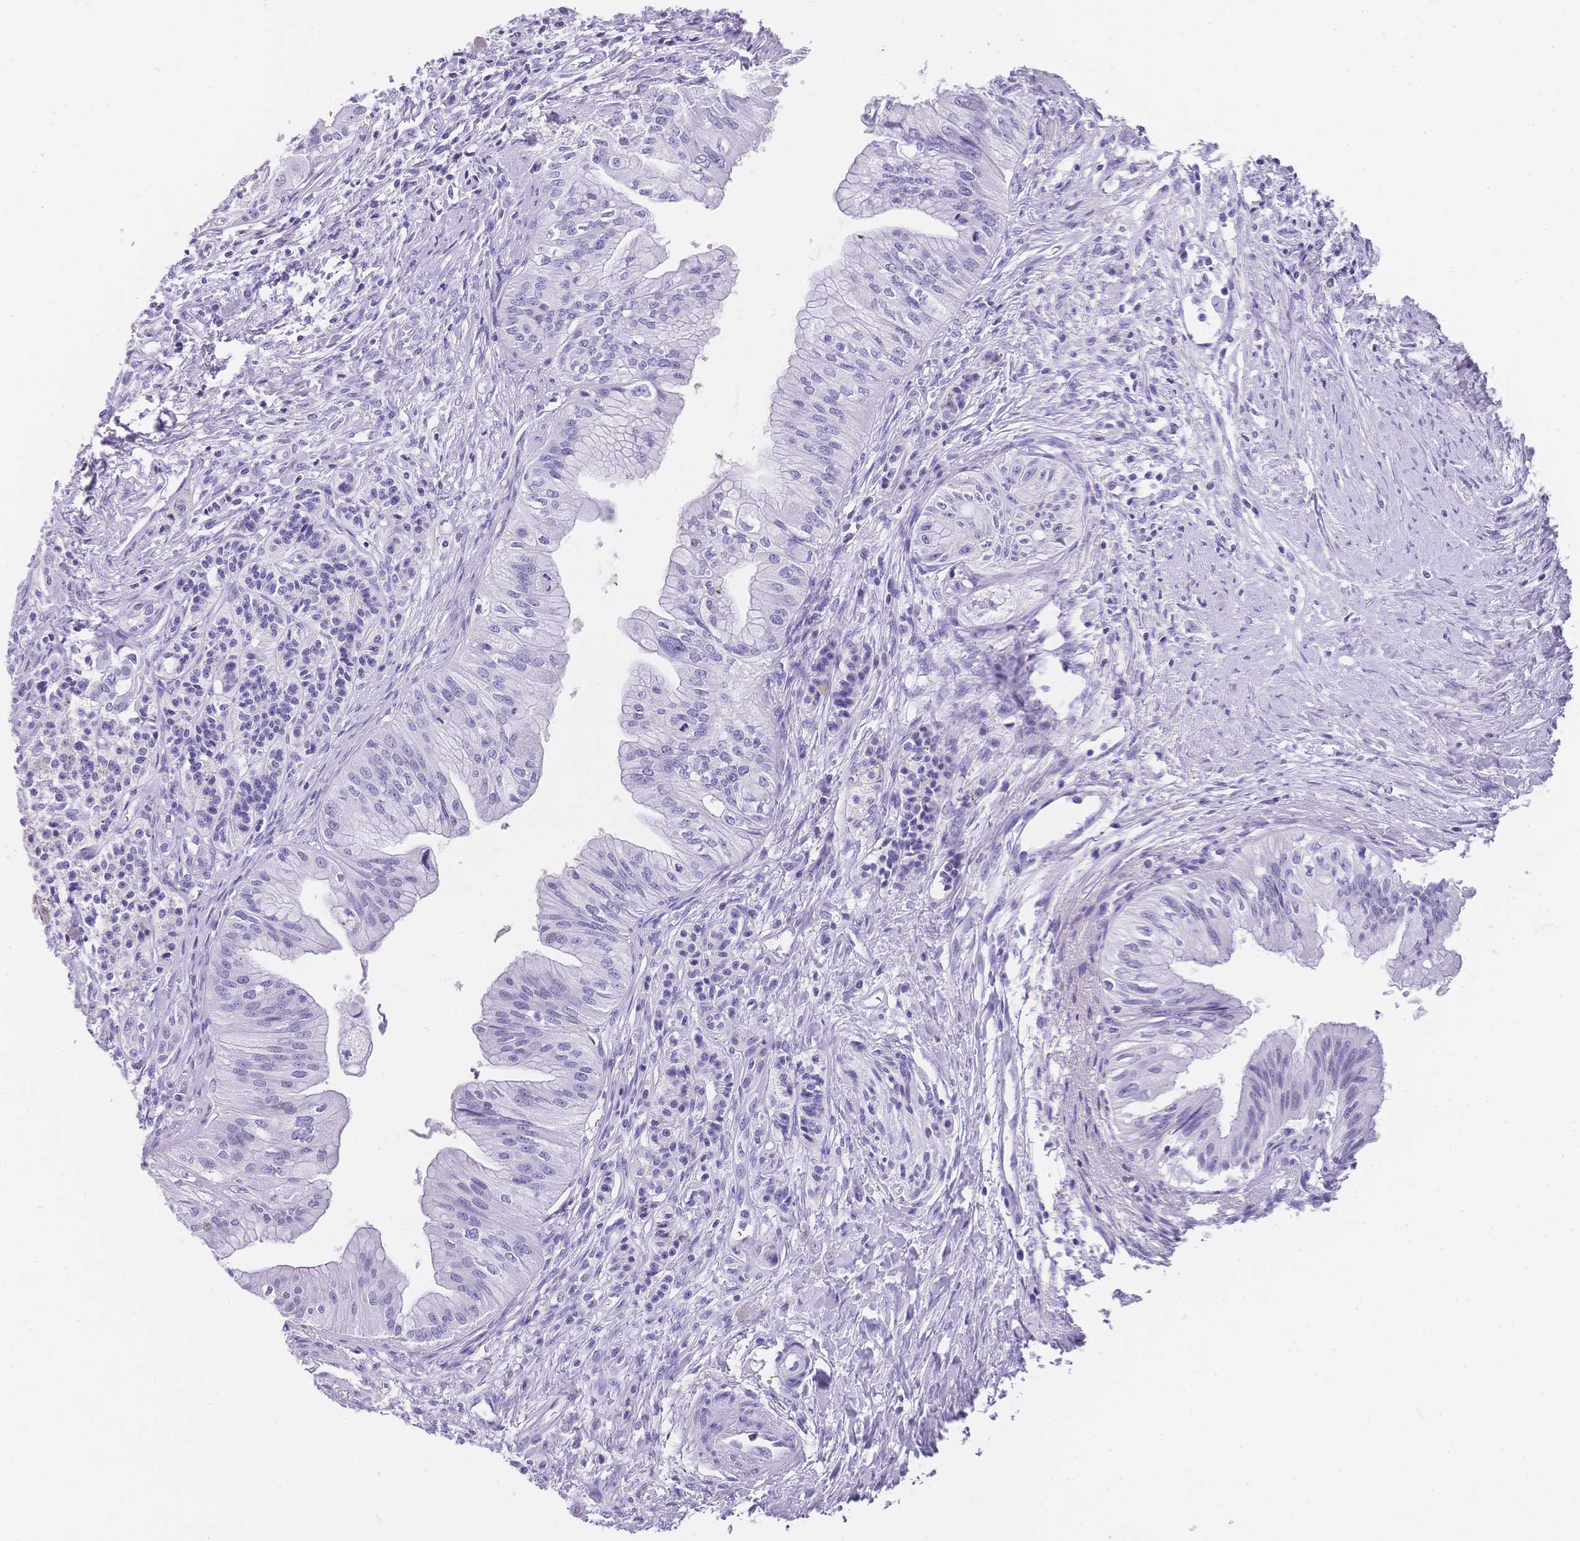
{"staining": {"intensity": "negative", "quantity": "none", "location": "none"}, "tissue": "pancreatic cancer", "cell_type": "Tumor cells", "image_type": "cancer", "snomed": [{"axis": "morphology", "description": "Adenocarcinoma, NOS"}, {"axis": "topography", "description": "Pancreas"}], "caption": "An image of pancreatic adenocarcinoma stained for a protein shows no brown staining in tumor cells.", "gene": "MUC21", "patient": {"sex": "male", "age": 71}}